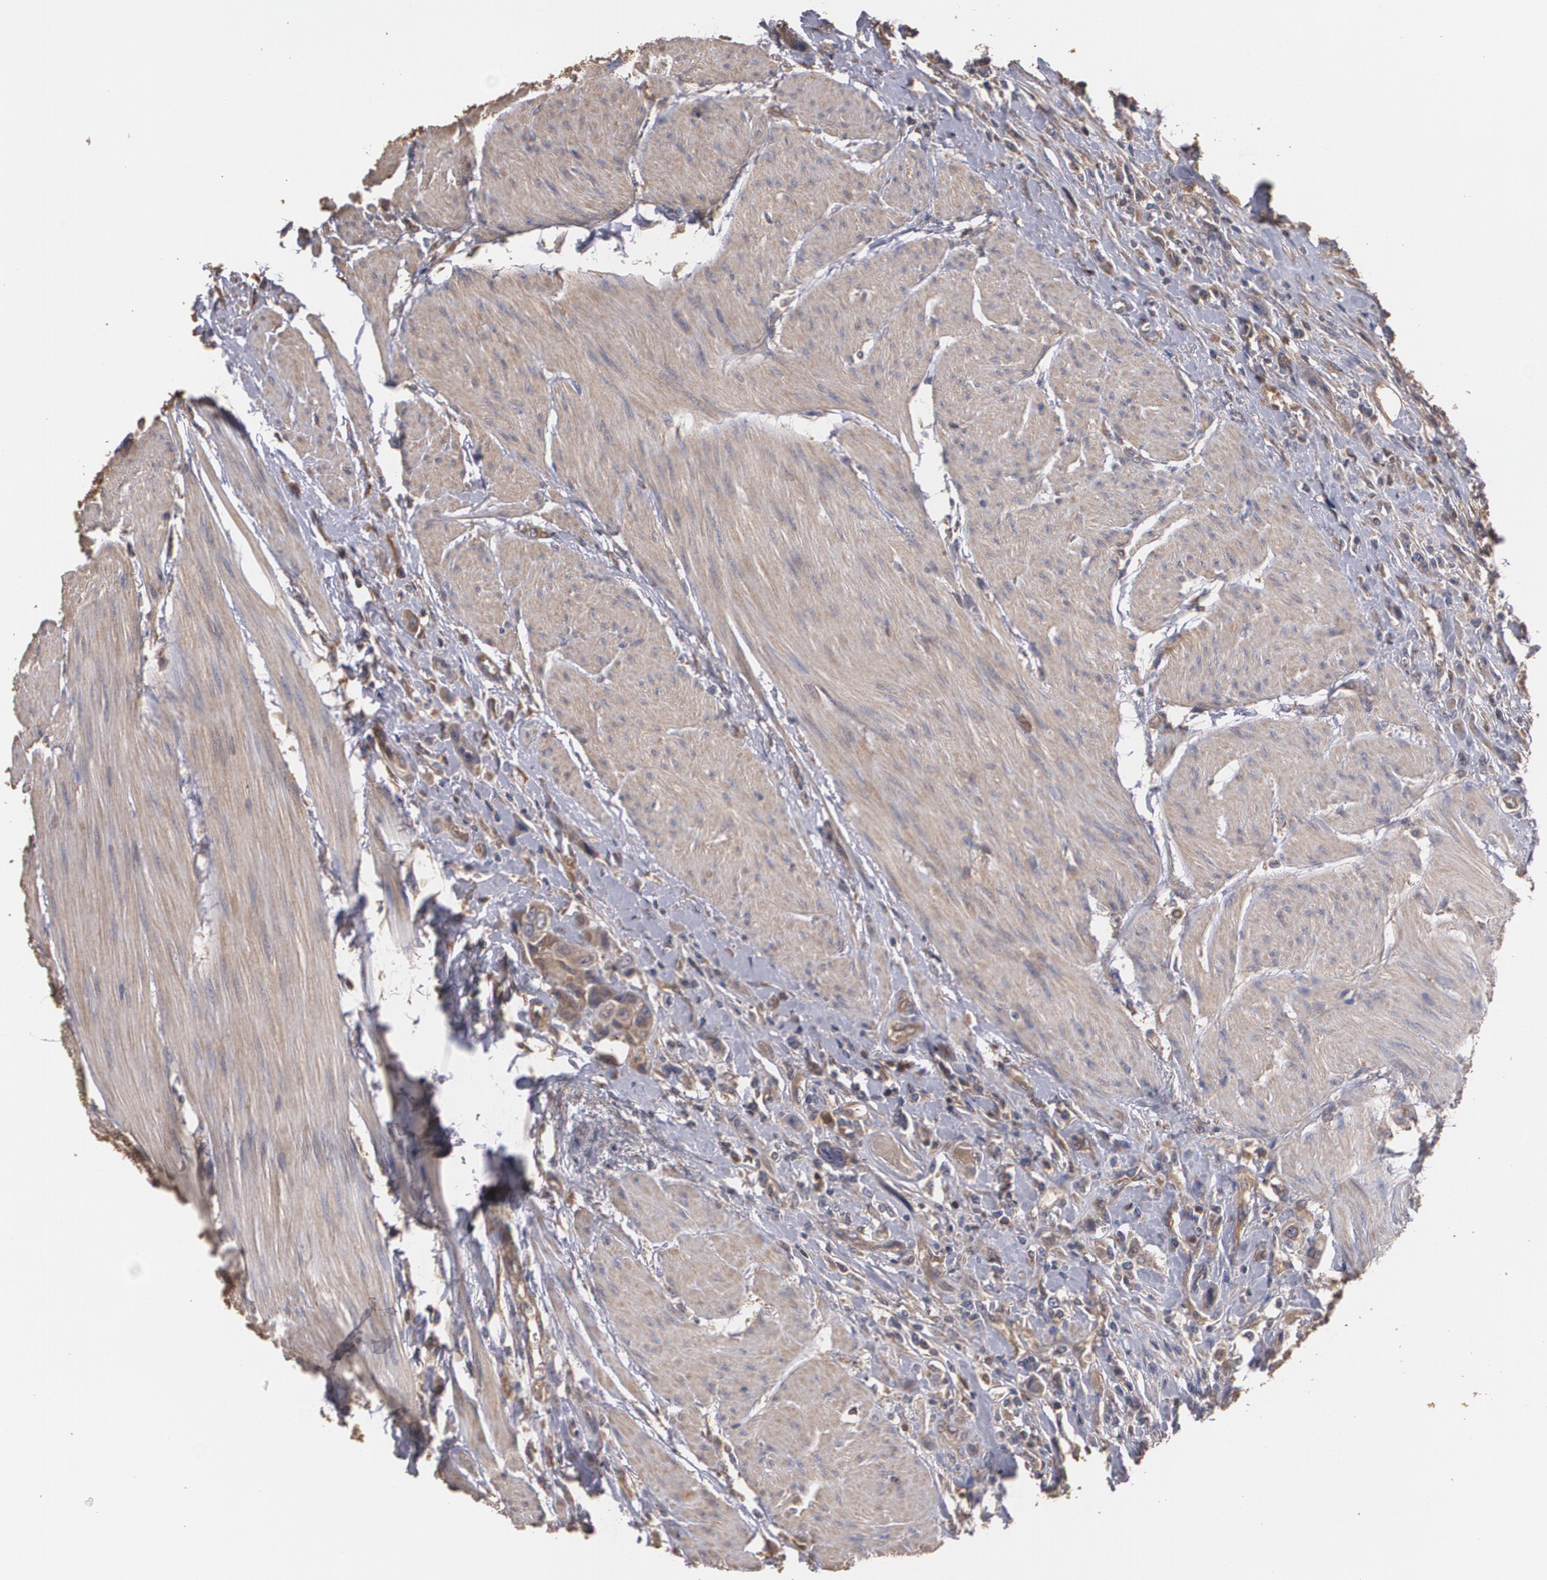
{"staining": {"intensity": "moderate", "quantity": ">75%", "location": "cytoplasmic/membranous"}, "tissue": "urothelial cancer", "cell_type": "Tumor cells", "image_type": "cancer", "snomed": [{"axis": "morphology", "description": "Urothelial carcinoma, High grade"}, {"axis": "topography", "description": "Urinary bladder"}], "caption": "Protein staining reveals moderate cytoplasmic/membranous staining in about >75% of tumor cells in urothelial cancer.", "gene": "PON1", "patient": {"sex": "male", "age": 50}}